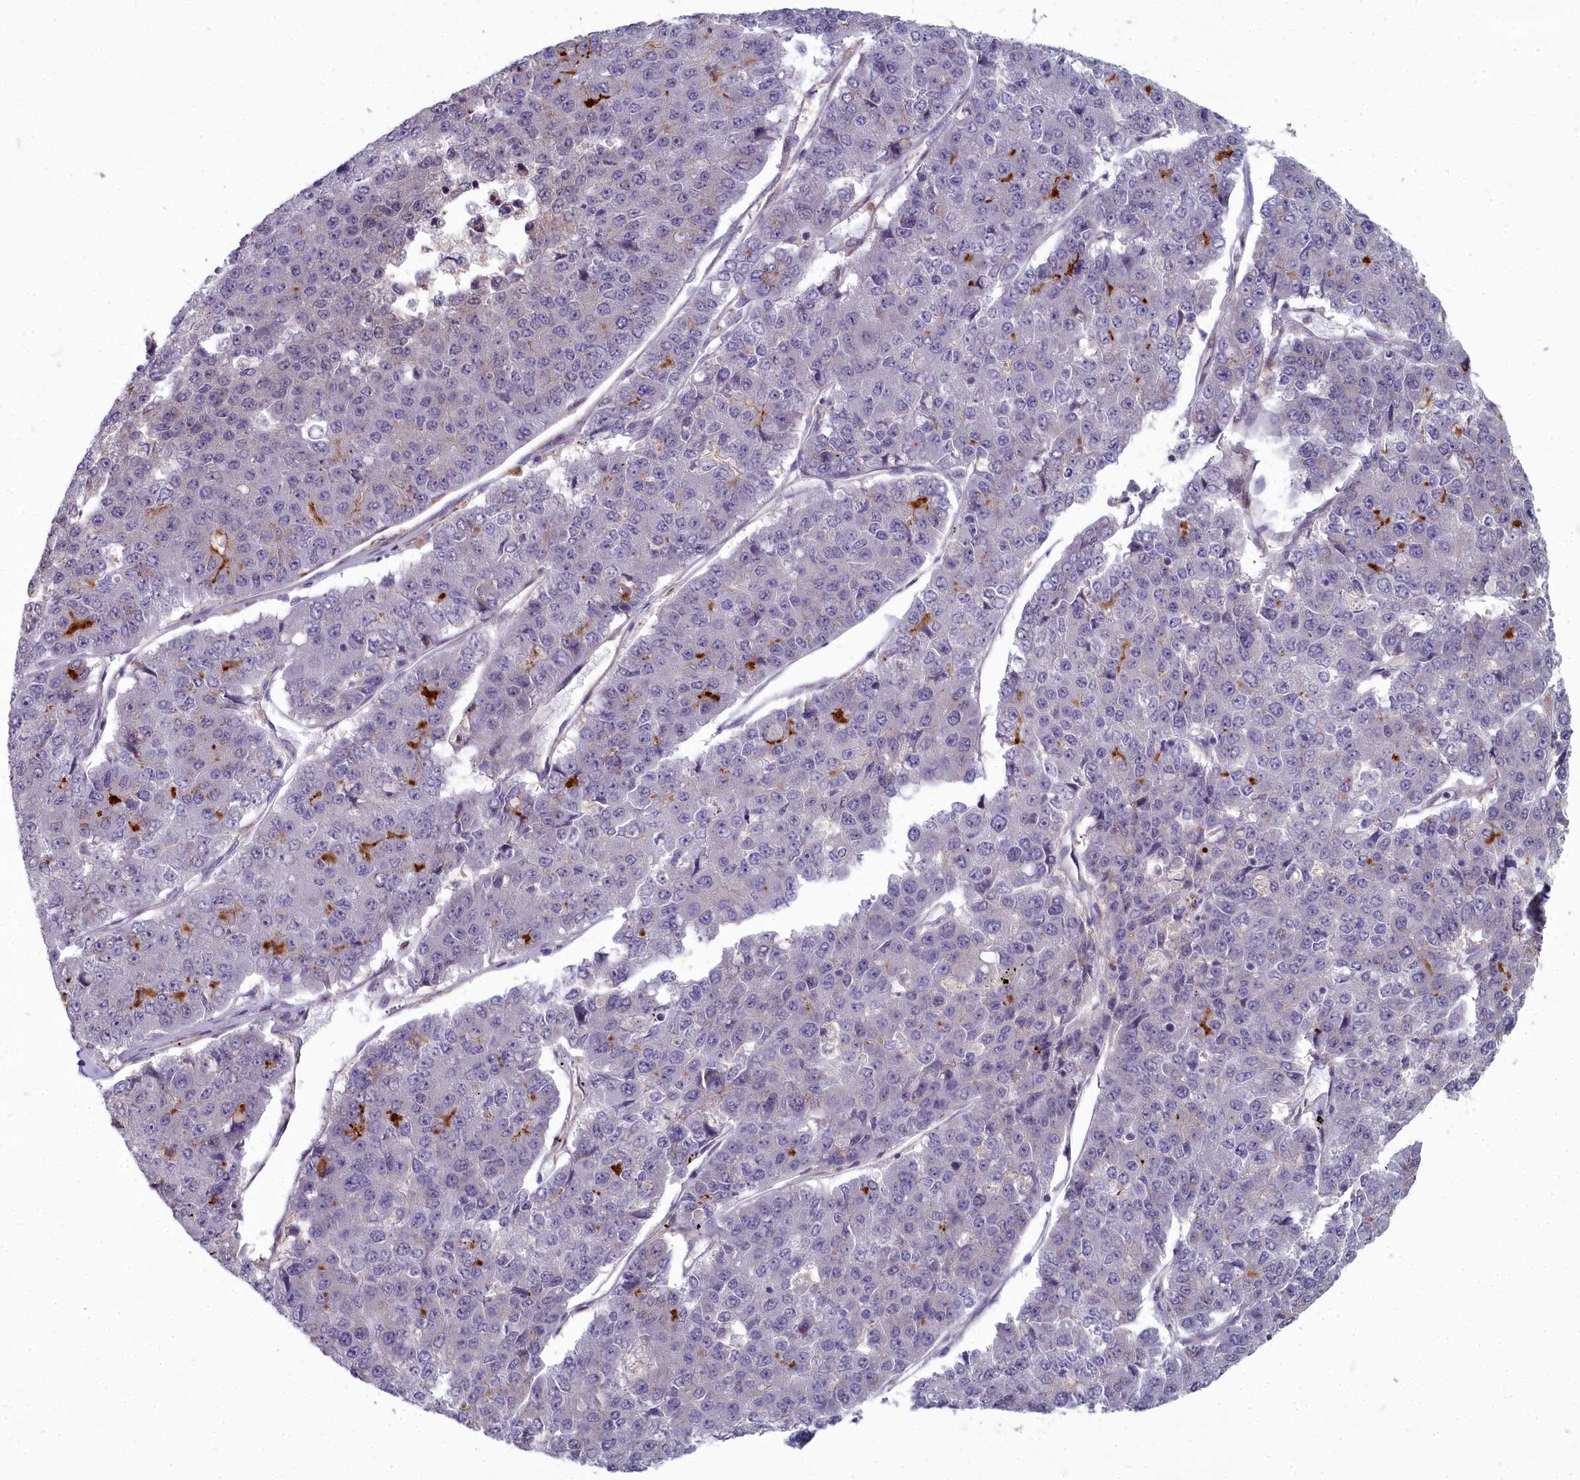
{"staining": {"intensity": "moderate", "quantity": "<25%", "location": "cytoplasmic/membranous"}, "tissue": "pancreatic cancer", "cell_type": "Tumor cells", "image_type": "cancer", "snomed": [{"axis": "morphology", "description": "Adenocarcinoma, NOS"}, {"axis": "topography", "description": "Pancreas"}], "caption": "Pancreatic cancer (adenocarcinoma) was stained to show a protein in brown. There is low levels of moderate cytoplasmic/membranous positivity in approximately <25% of tumor cells. (DAB (3,3'-diaminobenzidine) IHC with brightfield microscopy, high magnification).", "gene": "ZNF626", "patient": {"sex": "male", "age": 50}}